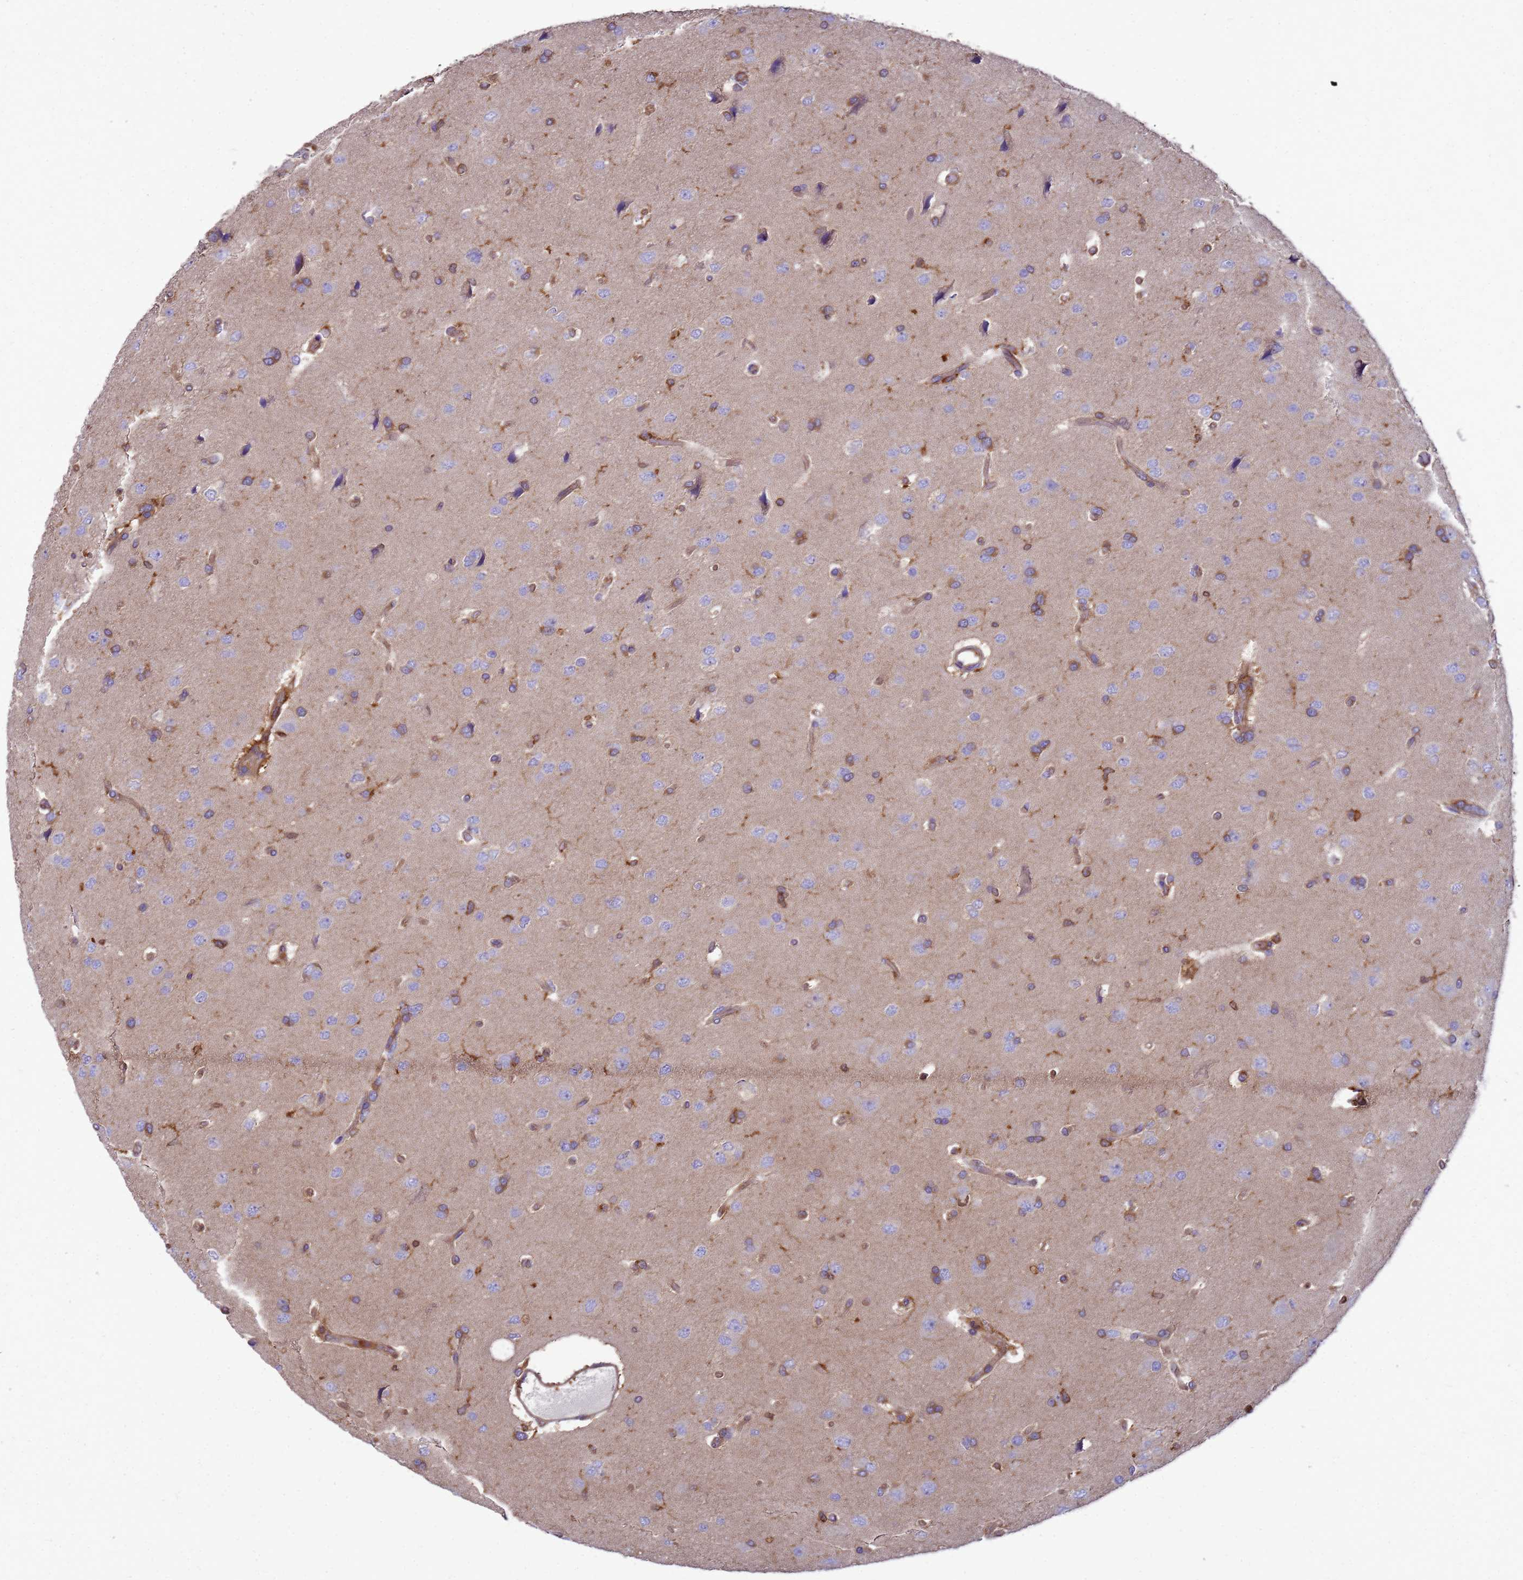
{"staining": {"intensity": "negative", "quantity": "none", "location": "none"}, "tissue": "glioma", "cell_type": "Tumor cells", "image_type": "cancer", "snomed": [{"axis": "morphology", "description": "Glioma, malignant, High grade"}, {"axis": "topography", "description": "Brain"}], "caption": "An IHC micrograph of glioma is shown. There is no staining in tumor cells of glioma. The staining is performed using DAB (3,3'-diaminobenzidine) brown chromogen with nuclei counter-stained in using hematoxylin.", "gene": "ZNF235", "patient": {"sex": "male", "age": 77}}